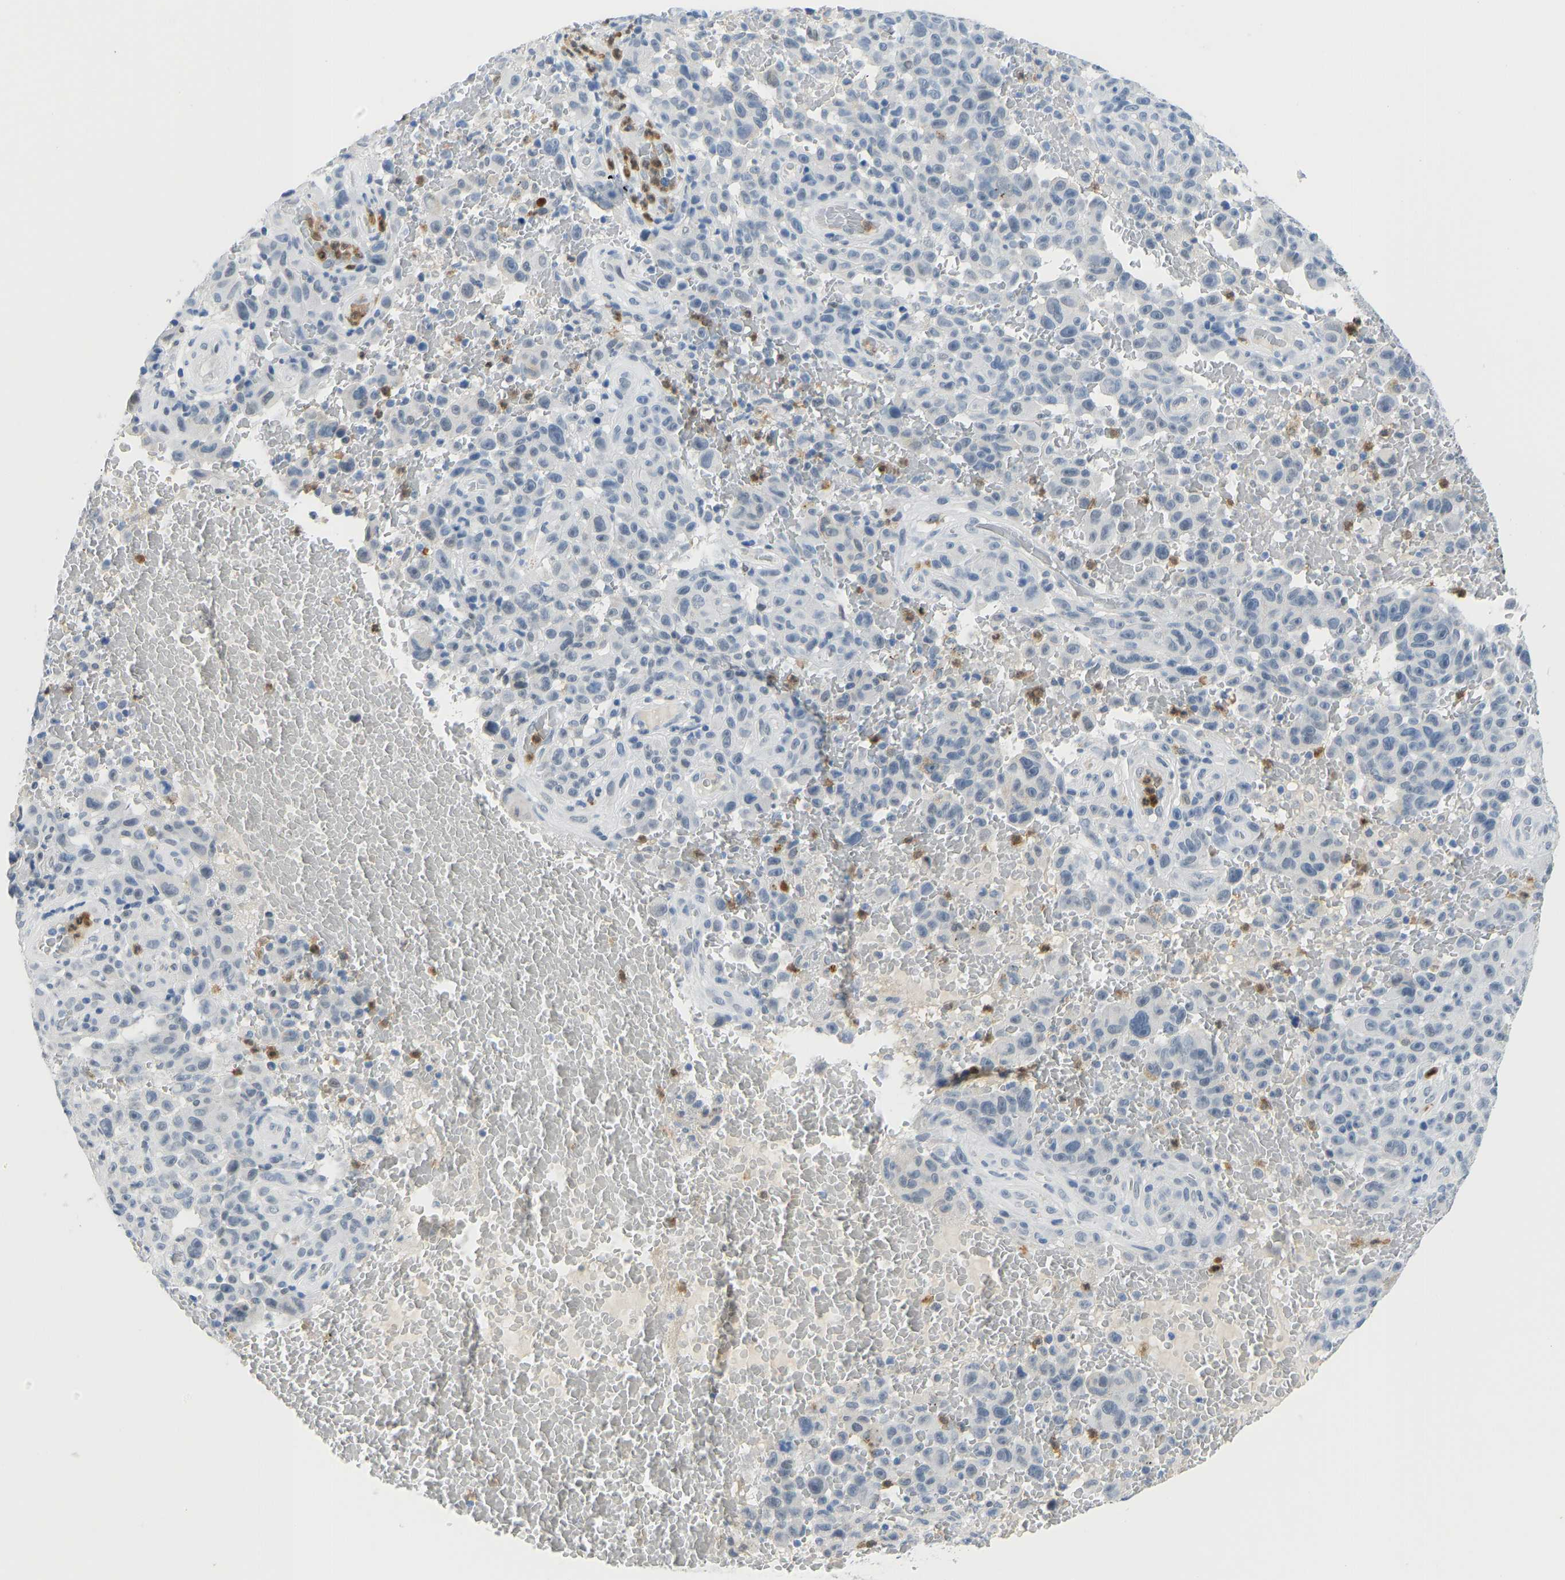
{"staining": {"intensity": "negative", "quantity": "none", "location": "none"}, "tissue": "melanoma", "cell_type": "Tumor cells", "image_type": "cancer", "snomed": [{"axis": "morphology", "description": "Malignant melanoma, NOS"}, {"axis": "topography", "description": "Skin"}], "caption": "An immunohistochemistry photomicrograph of malignant melanoma is shown. There is no staining in tumor cells of malignant melanoma. The staining was performed using DAB to visualize the protein expression in brown, while the nuclei were stained in blue with hematoxylin (Magnification: 20x).", "gene": "TXNDC2", "patient": {"sex": "female", "age": 82}}